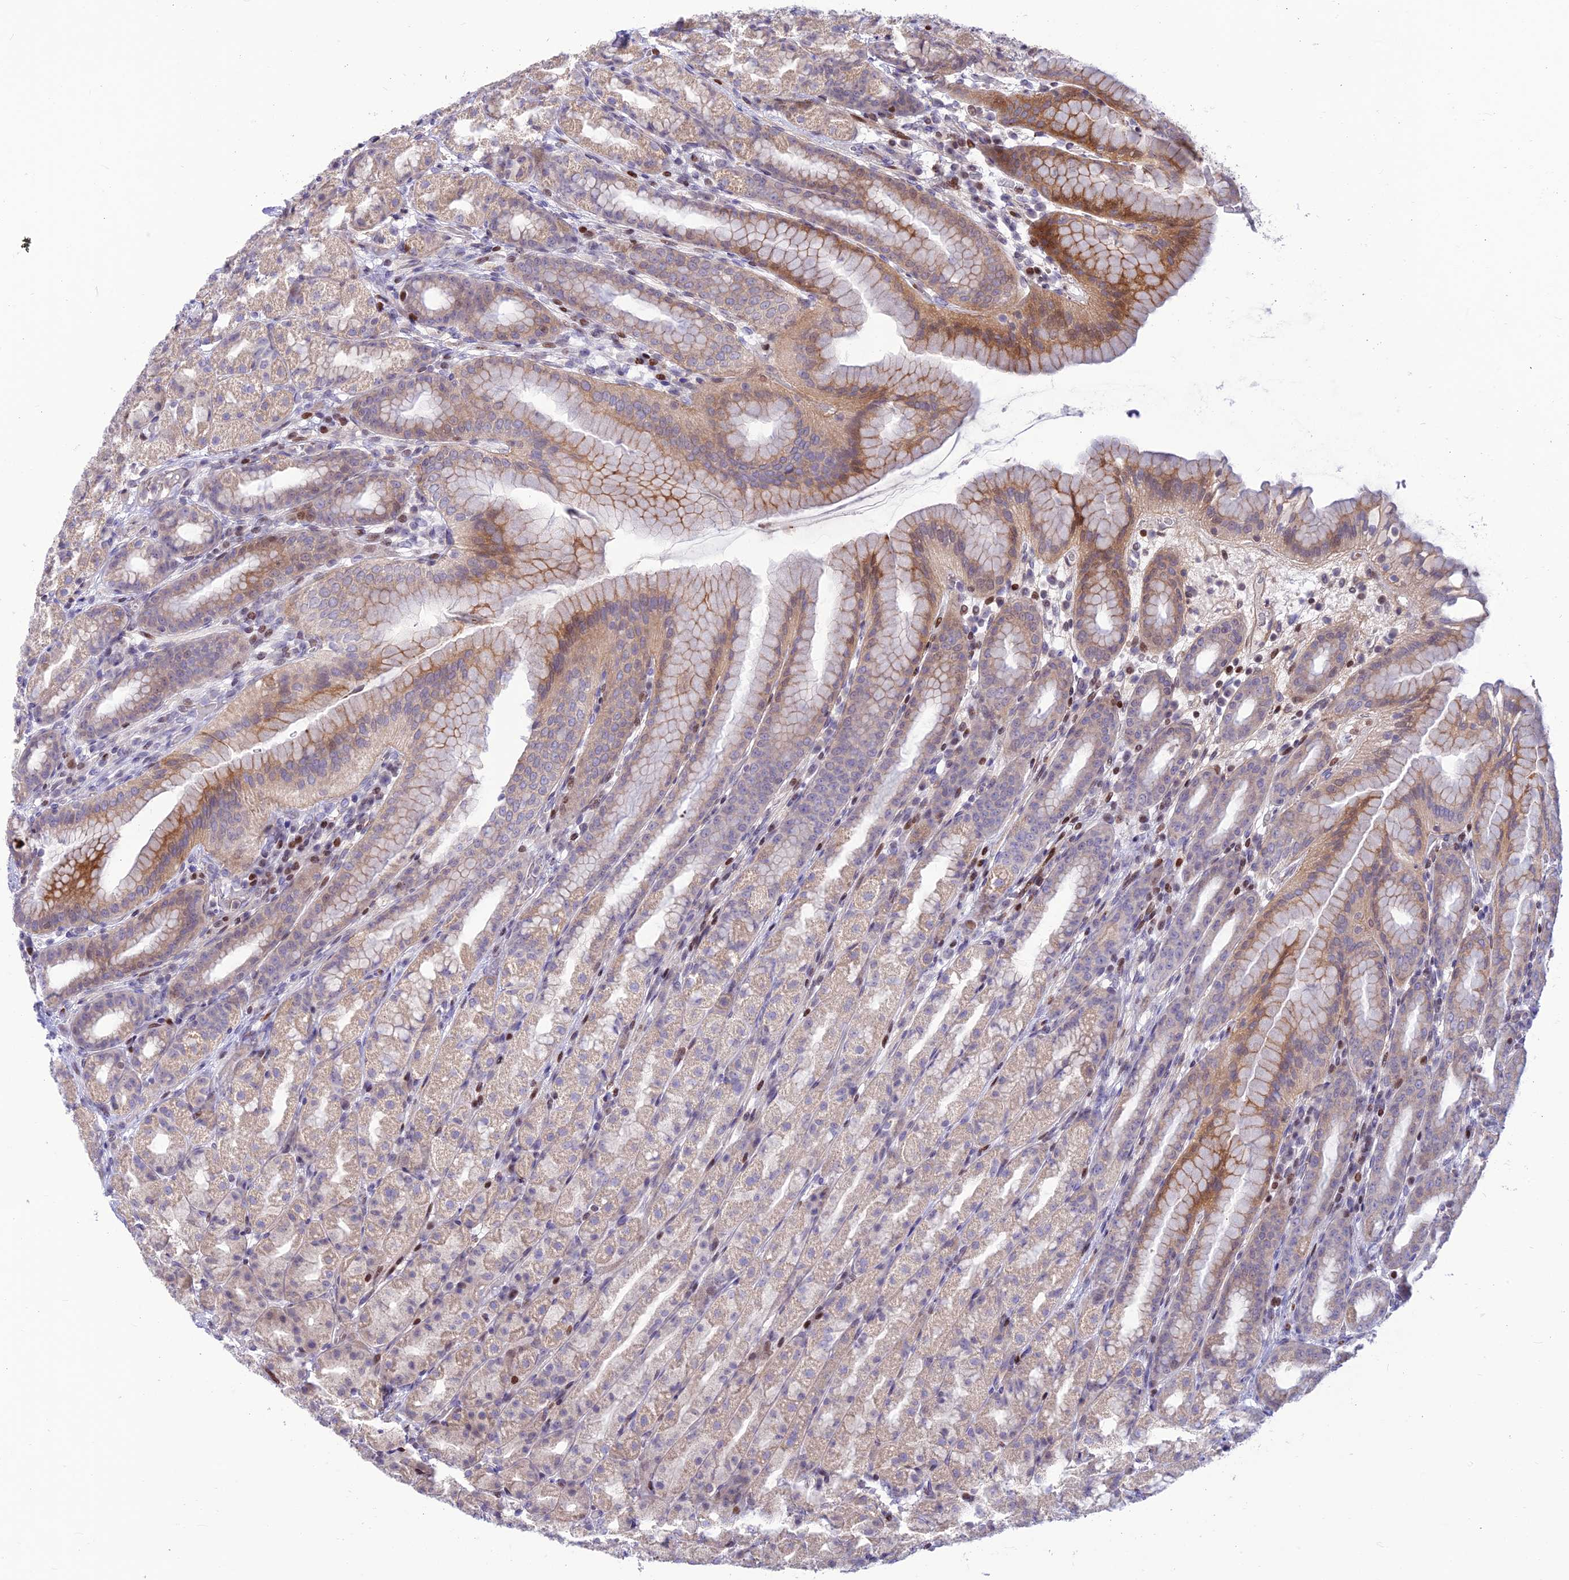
{"staining": {"intensity": "moderate", "quantity": "25%-75%", "location": "cytoplasmic/membranous"}, "tissue": "stomach", "cell_type": "Glandular cells", "image_type": "normal", "snomed": [{"axis": "morphology", "description": "Normal tissue, NOS"}, {"axis": "topography", "description": "Stomach, upper"}], "caption": "The micrograph reveals a brown stain indicating the presence of a protein in the cytoplasmic/membranous of glandular cells in stomach.", "gene": "FAM186B", "patient": {"sex": "male", "age": 68}}